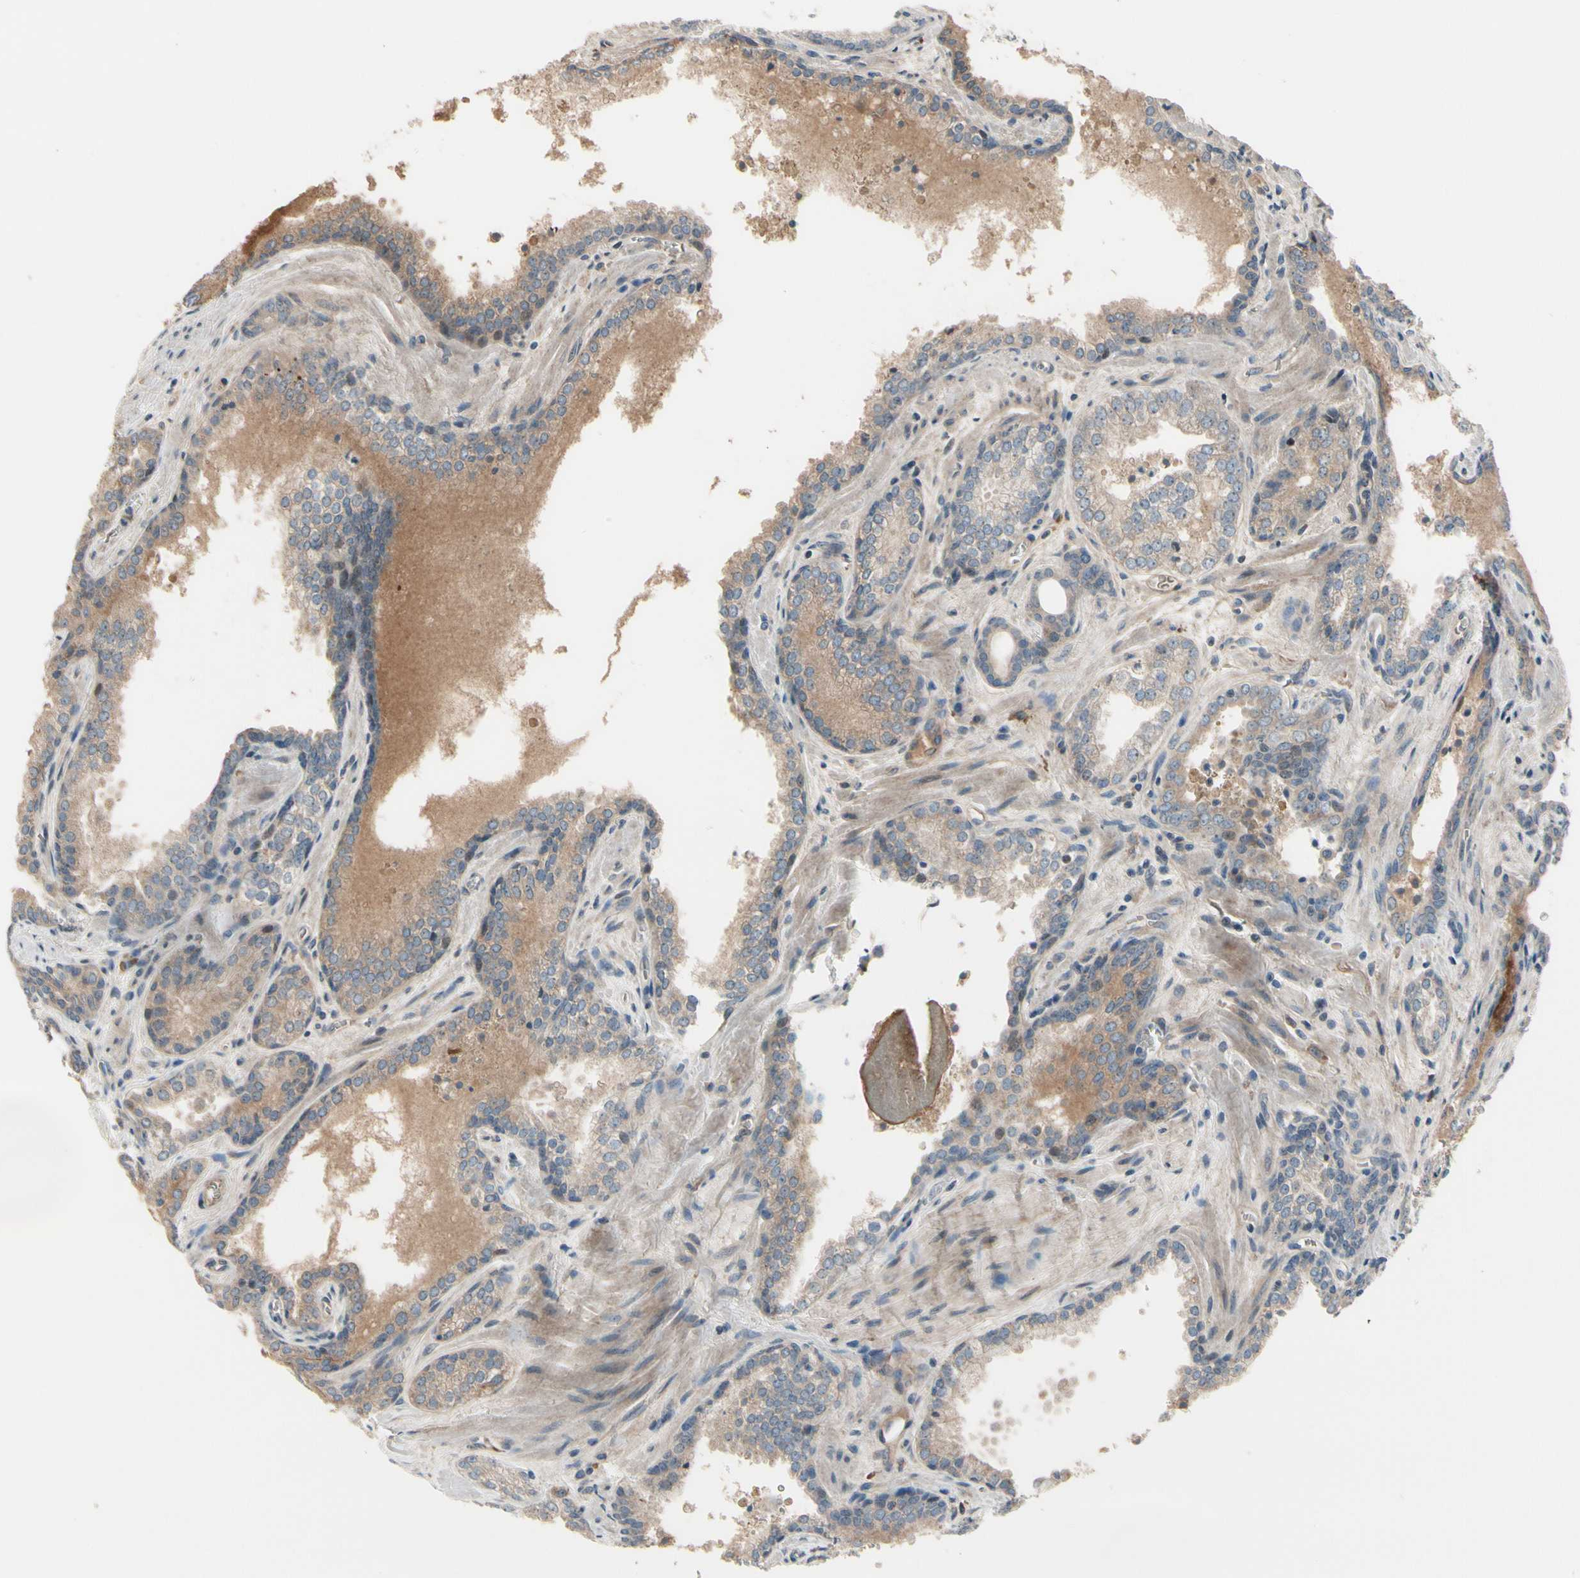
{"staining": {"intensity": "weak", "quantity": ">75%", "location": "cytoplasmic/membranous"}, "tissue": "prostate cancer", "cell_type": "Tumor cells", "image_type": "cancer", "snomed": [{"axis": "morphology", "description": "Adenocarcinoma, Low grade"}, {"axis": "topography", "description": "Prostate"}], "caption": "Prostate adenocarcinoma (low-grade) stained with DAB (3,3'-diaminobenzidine) immunohistochemistry (IHC) demonstrates low levels of weak cytoplasmic/membranous staining in about >75% of tumor cells.", "gene": "SNX29", "patient": {"sex": "male", "age": 60}}